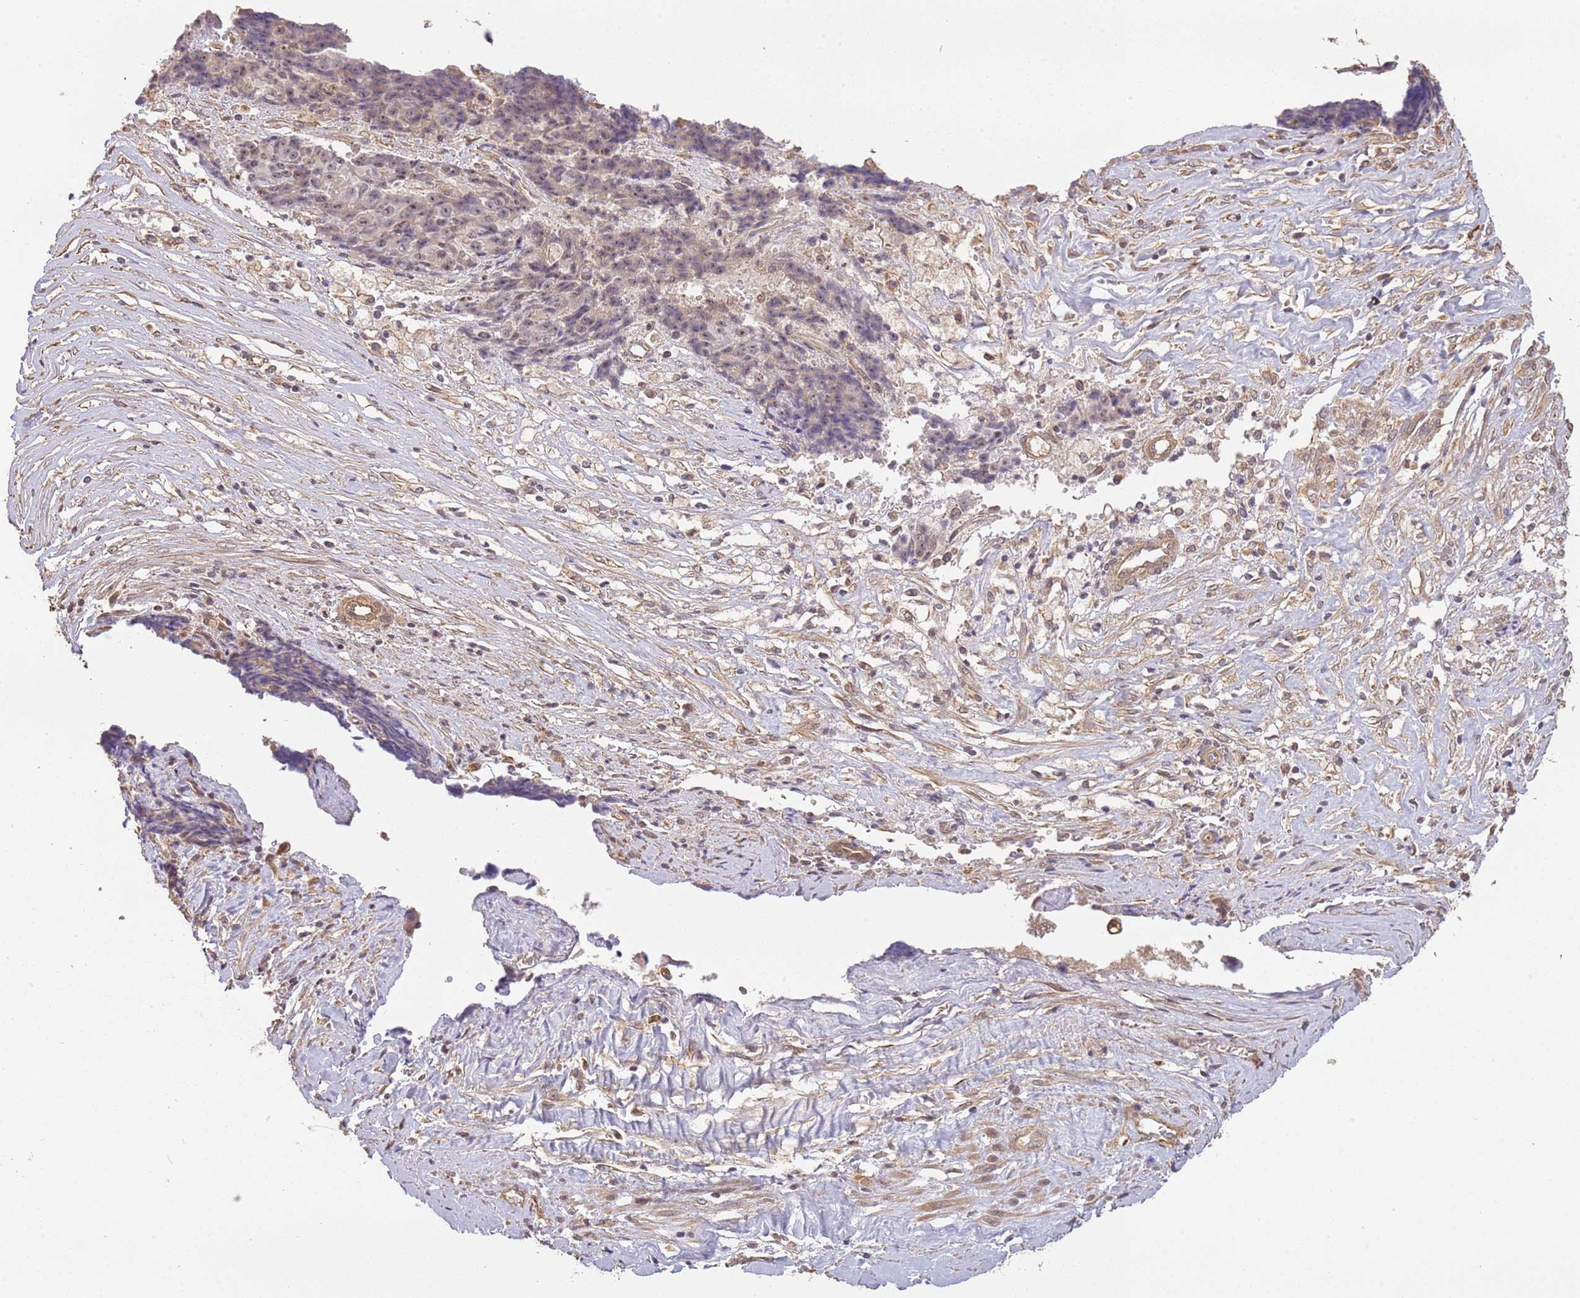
{"staining": {"intensity": "weak", "quantity": ">75%", "location": "nuclear"}, "tissue": "ovarian cancer", "cell_type": "Tumor cells", "image_type": "cancer", "snomed": [{"axis": "morphology", "description": "Carcinoma, endometroid"}, {"axis": "topography", "description": "Ovary"}], "caption": "A brown stain highlights weak nuclear staining of a protein in human ovarian endometroid carcinoma tumor cells. The protein of interest is shown in brown color, while the nuclei are stained blue.", "gene": "SURF2", "patient": {"sex": "female", "age": 42}}